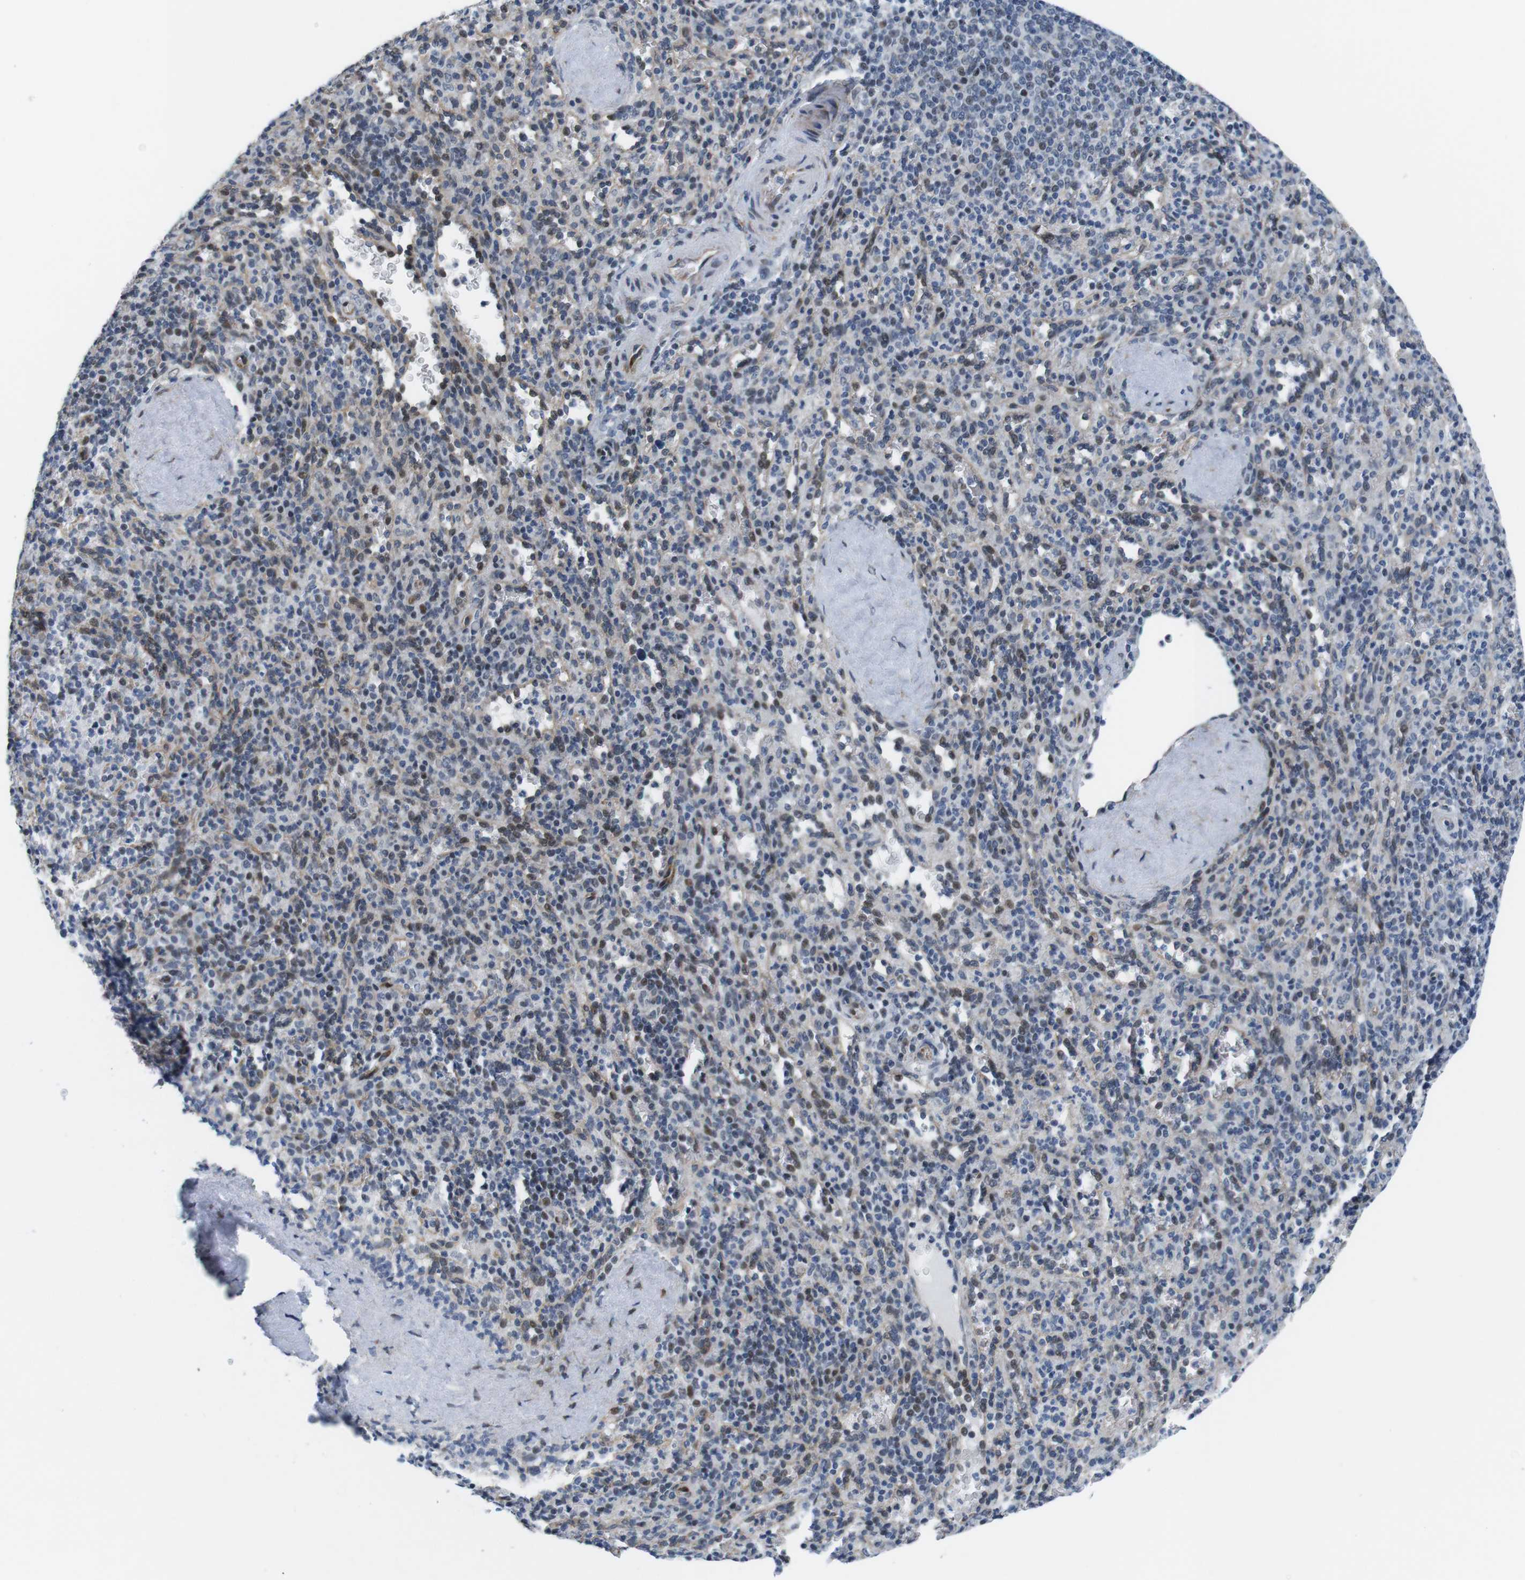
{"staining": {"intensity": "moderate", "quantity": "<25%", "location": "nuclear"}, "tissue": "spleen", "cell_type": "Cells in red pulp", "image_type": "normal", "snomed": [{"axis": "morphology", "description": "Normal tissue, NOS"}, {"axis": "topography", "description": "Spleen"}], "caption": "Immunohistochemical staining of benign spleen shows <25% levels of moderate nuclear protein expression in about <25% of cells in red pulp.", "gene": "MLH1", "patient": {"sex": "male", "age": 36}}